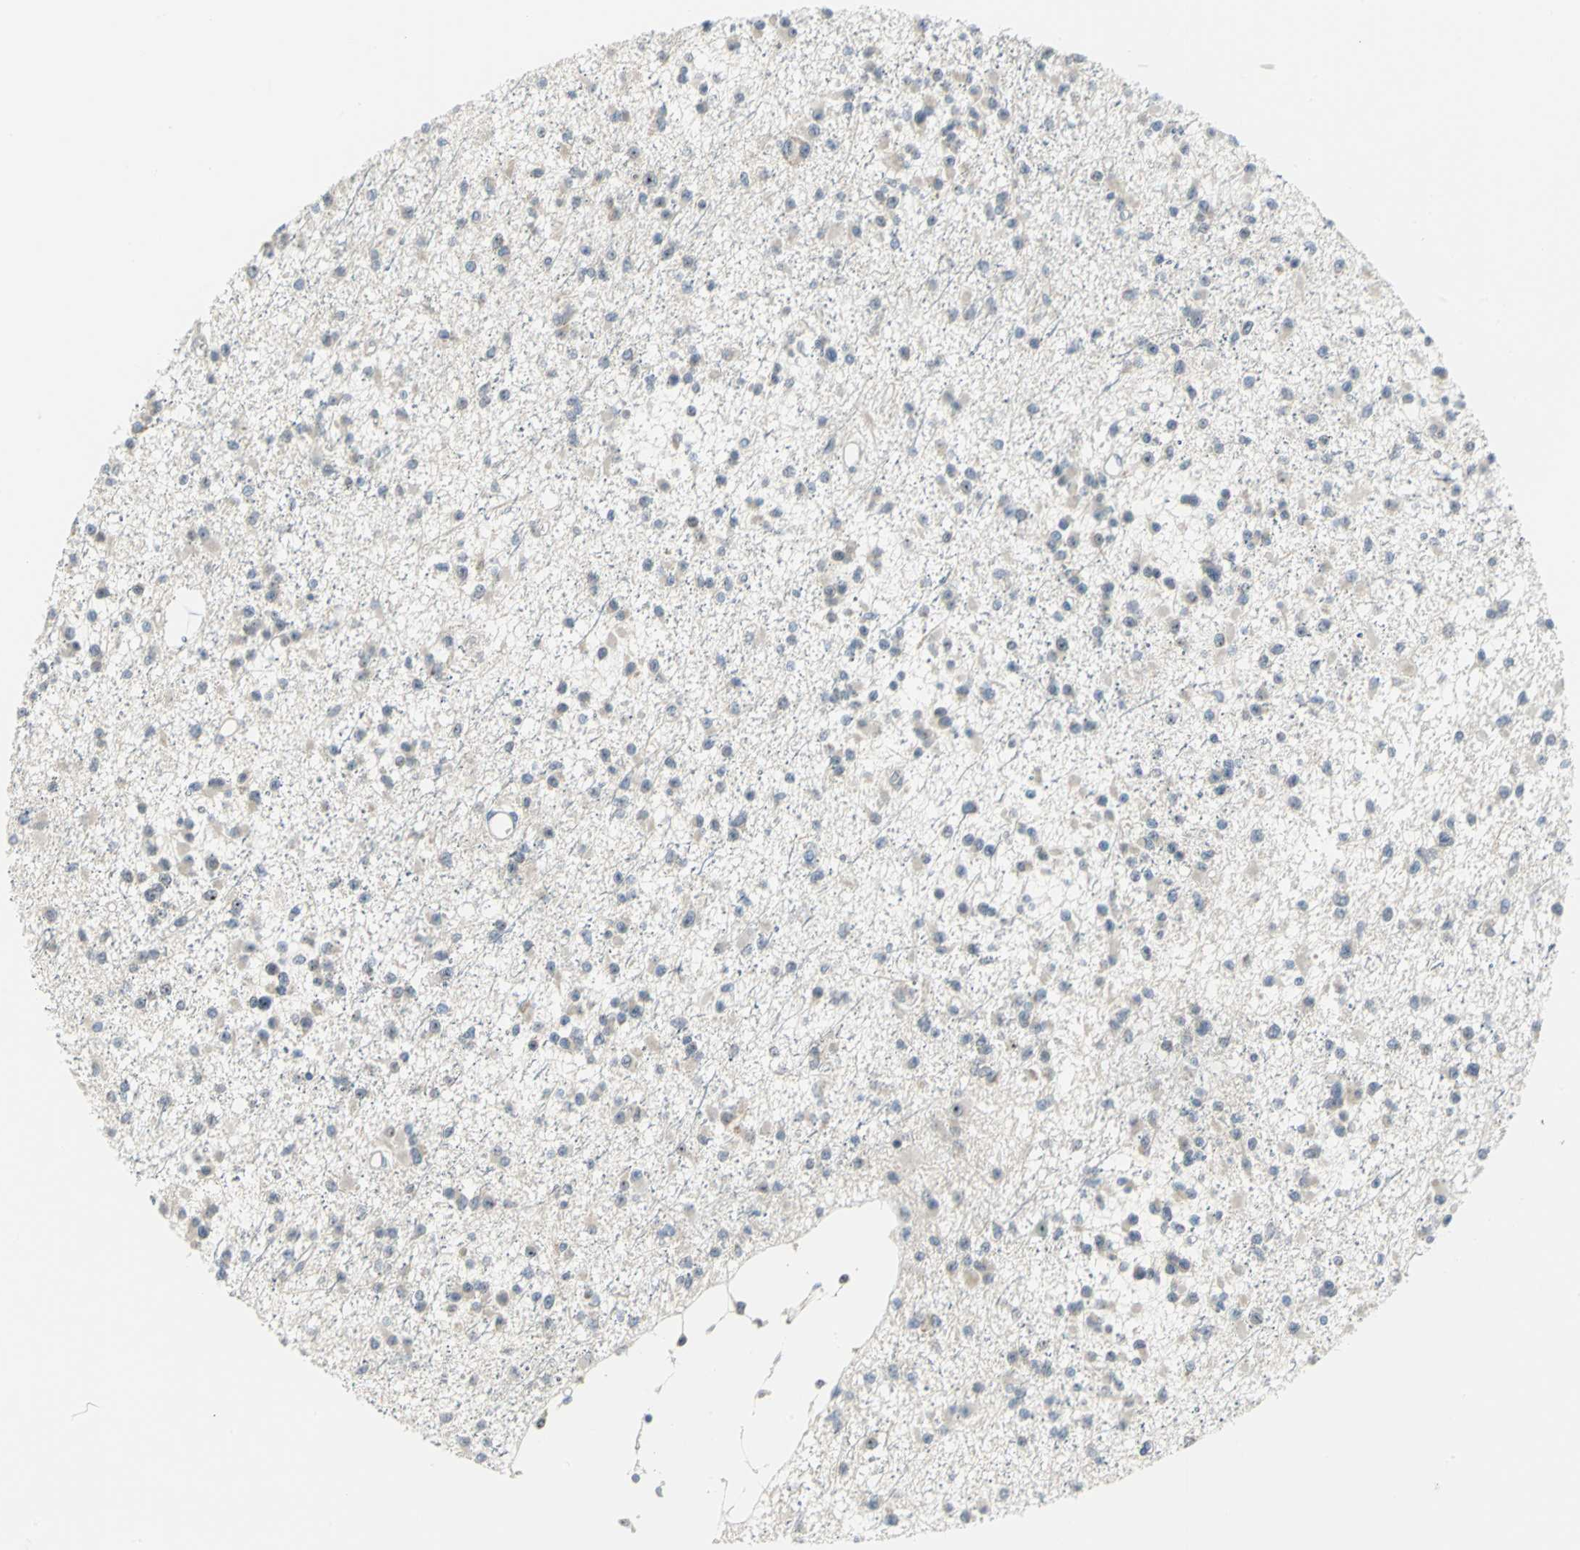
{"staining": {"intensity": "moderate", "quantity": "25%-75%", "location": "nuclear"}, "tissue": "glioma", "cell_type": "Tumor cells", "image_type": "cancer", "snomed": [{"axis": "morphology", "description": "Glioma, malignant, Low grade"}, {"axis": "topography", "description": "Brain"}], "caption": "Protein expression analysis of human malignant low-grade glioma reveals moderate nuclear positivity in about 25%-75% of tumor cells.", "gene": "MYBBP1A", "patient": {"sex": "female", "age": 22}}